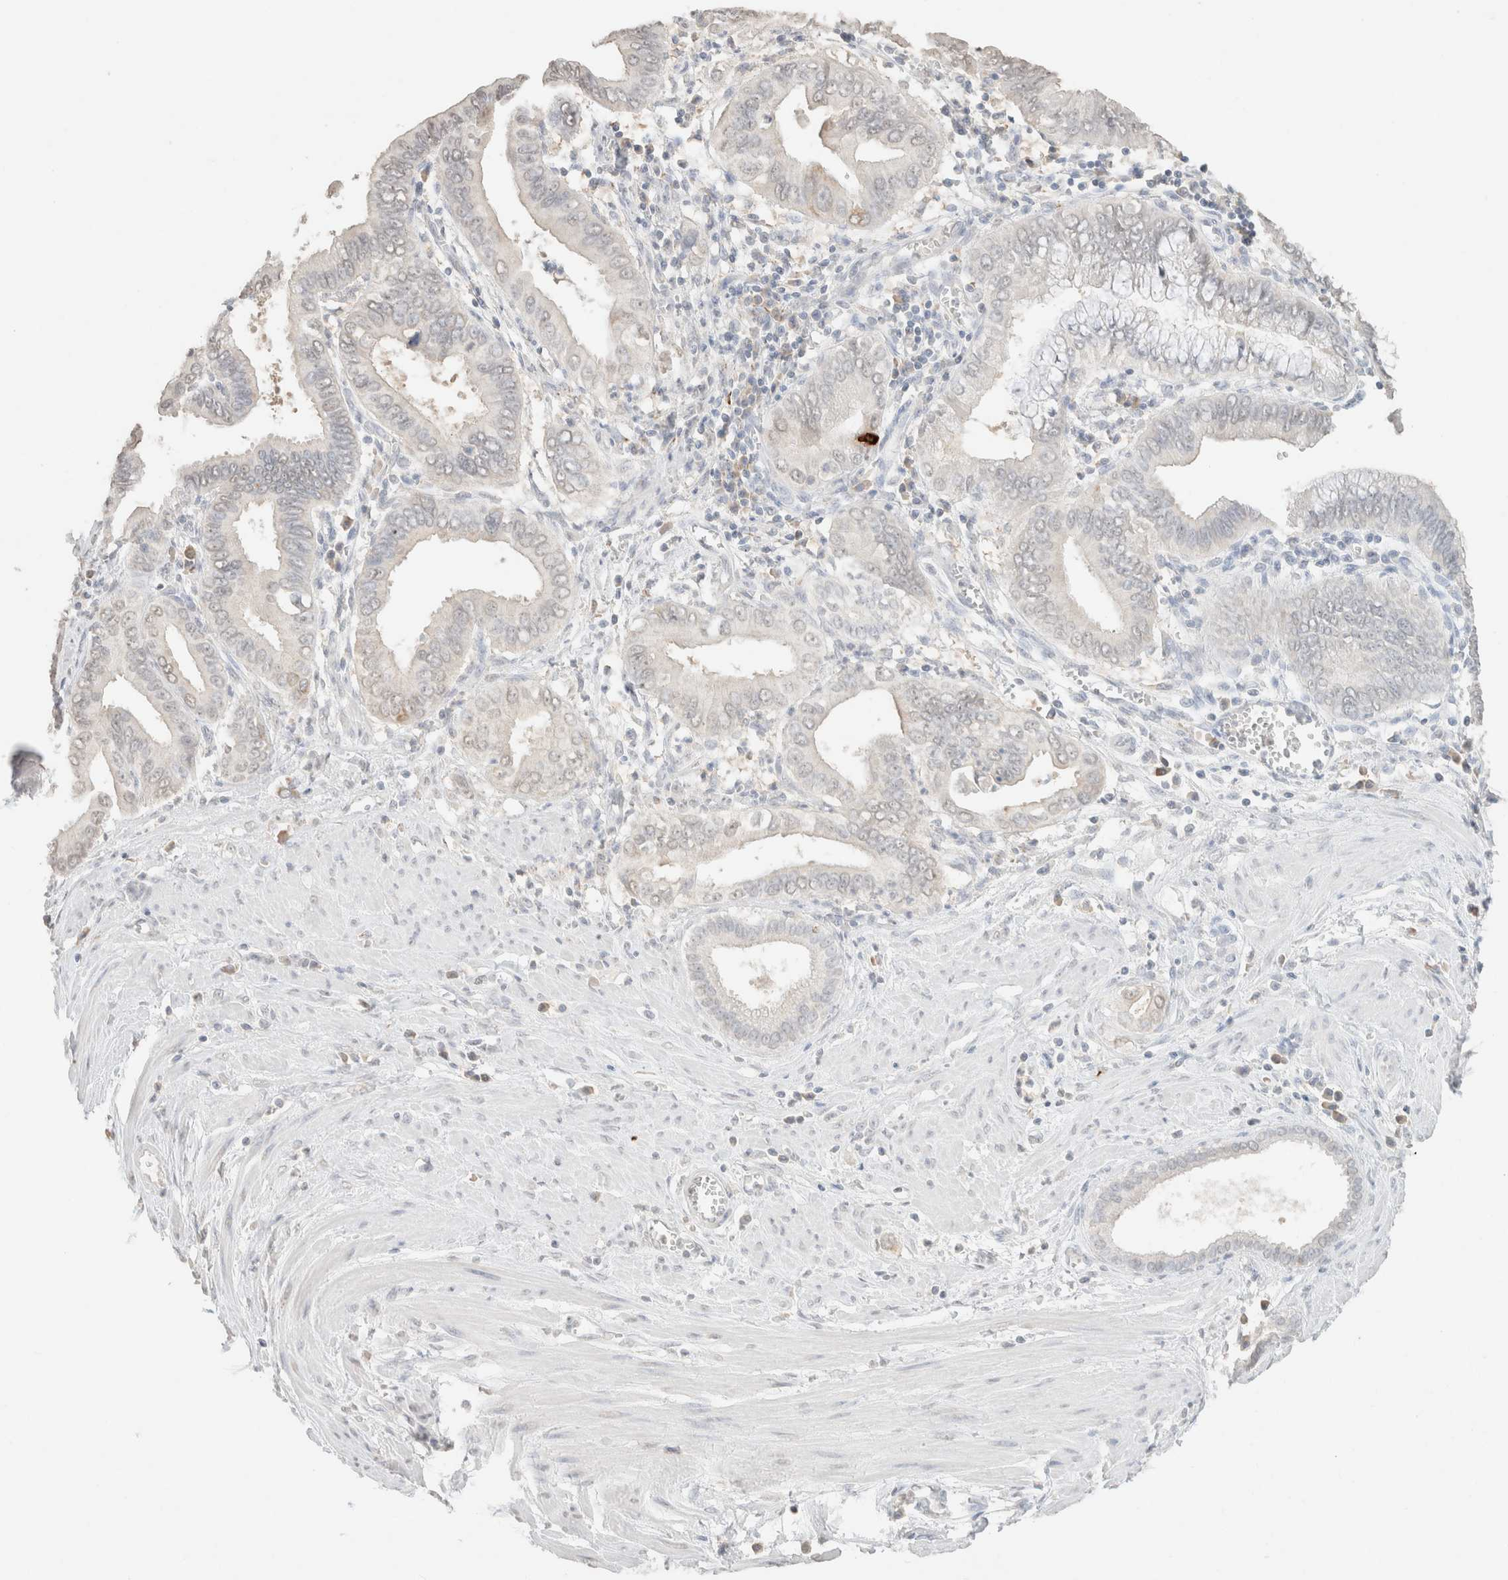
{"staining": {"intensity": "negative", "quantity": "none", "location": "none"}, "tissue": "pancreatic cancer", "cell_type": "Tumor cells", "image_type": "cancer", "snomed": [{"axis": "morphology", "description": "Normal tissue, NOS"}, {"axis": "topography", "description": "Lymph node"}], "caption": "Pancreatic cancer was stained to show a protein in brown. There is no significant staining in tumor cells.", "gene": "CPA1", "patient": {"sex": "male", "age": 50}}